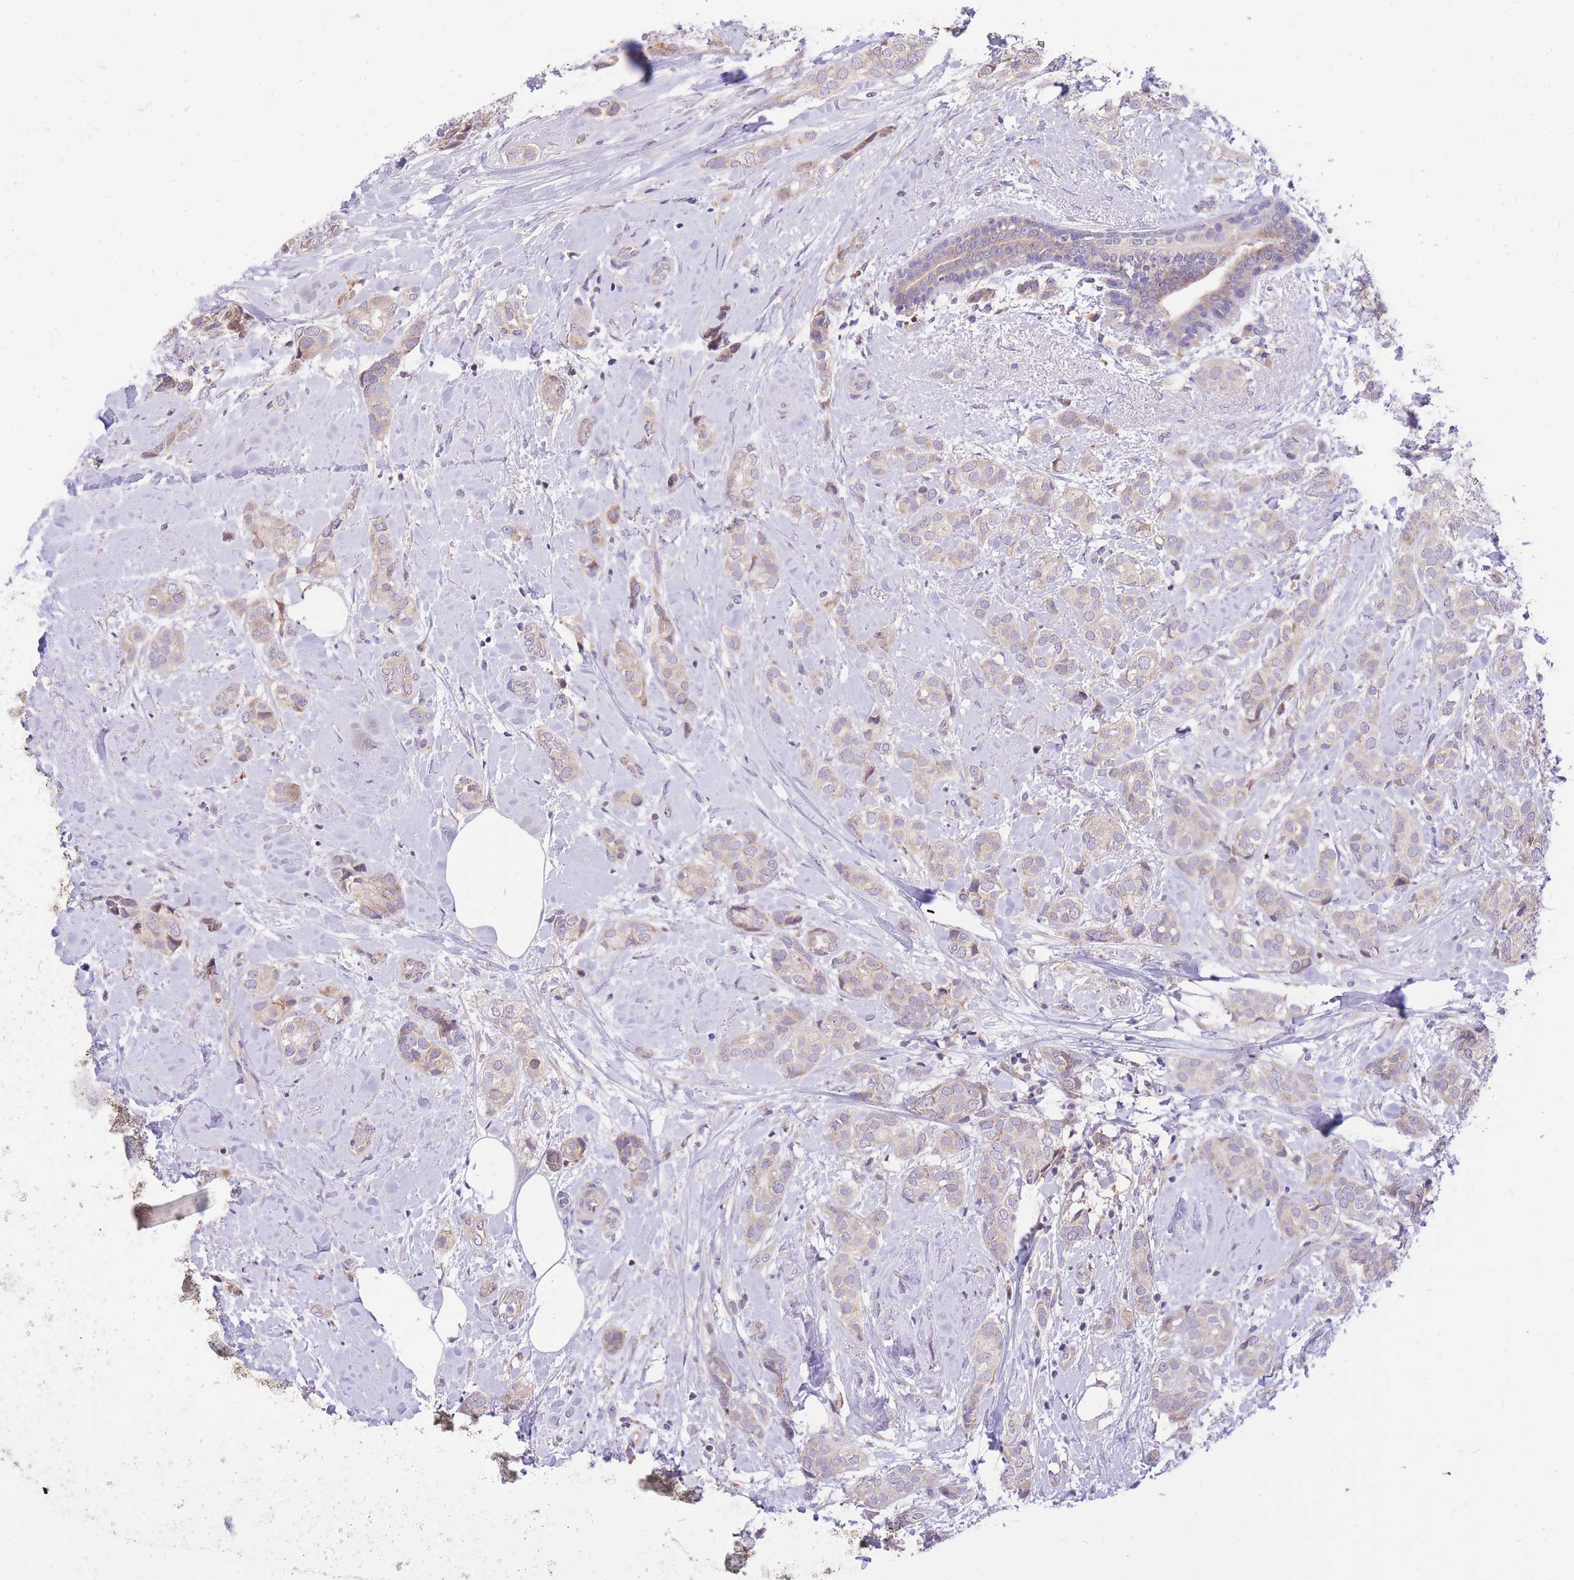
{"staining": {"intensity": "weak", "quantity": "<25%", "location": "cytoplasmic/membranous"}, "tissue": "breast cancer", "cell_type": "Tumor cells", "image_type": "cancer", "snomed": [{"axis": "morphology", "description": "Duct carcinoma"}, {"axis": "topography", "description": "Breast"}], "caption": "A micrograph of breast infiltrating ductal carcinoma stained for a protein reveals no brown staining in tumor cells.", "gene": "TOPAZ1", "patient": {"sex": "female", "age": 73}}